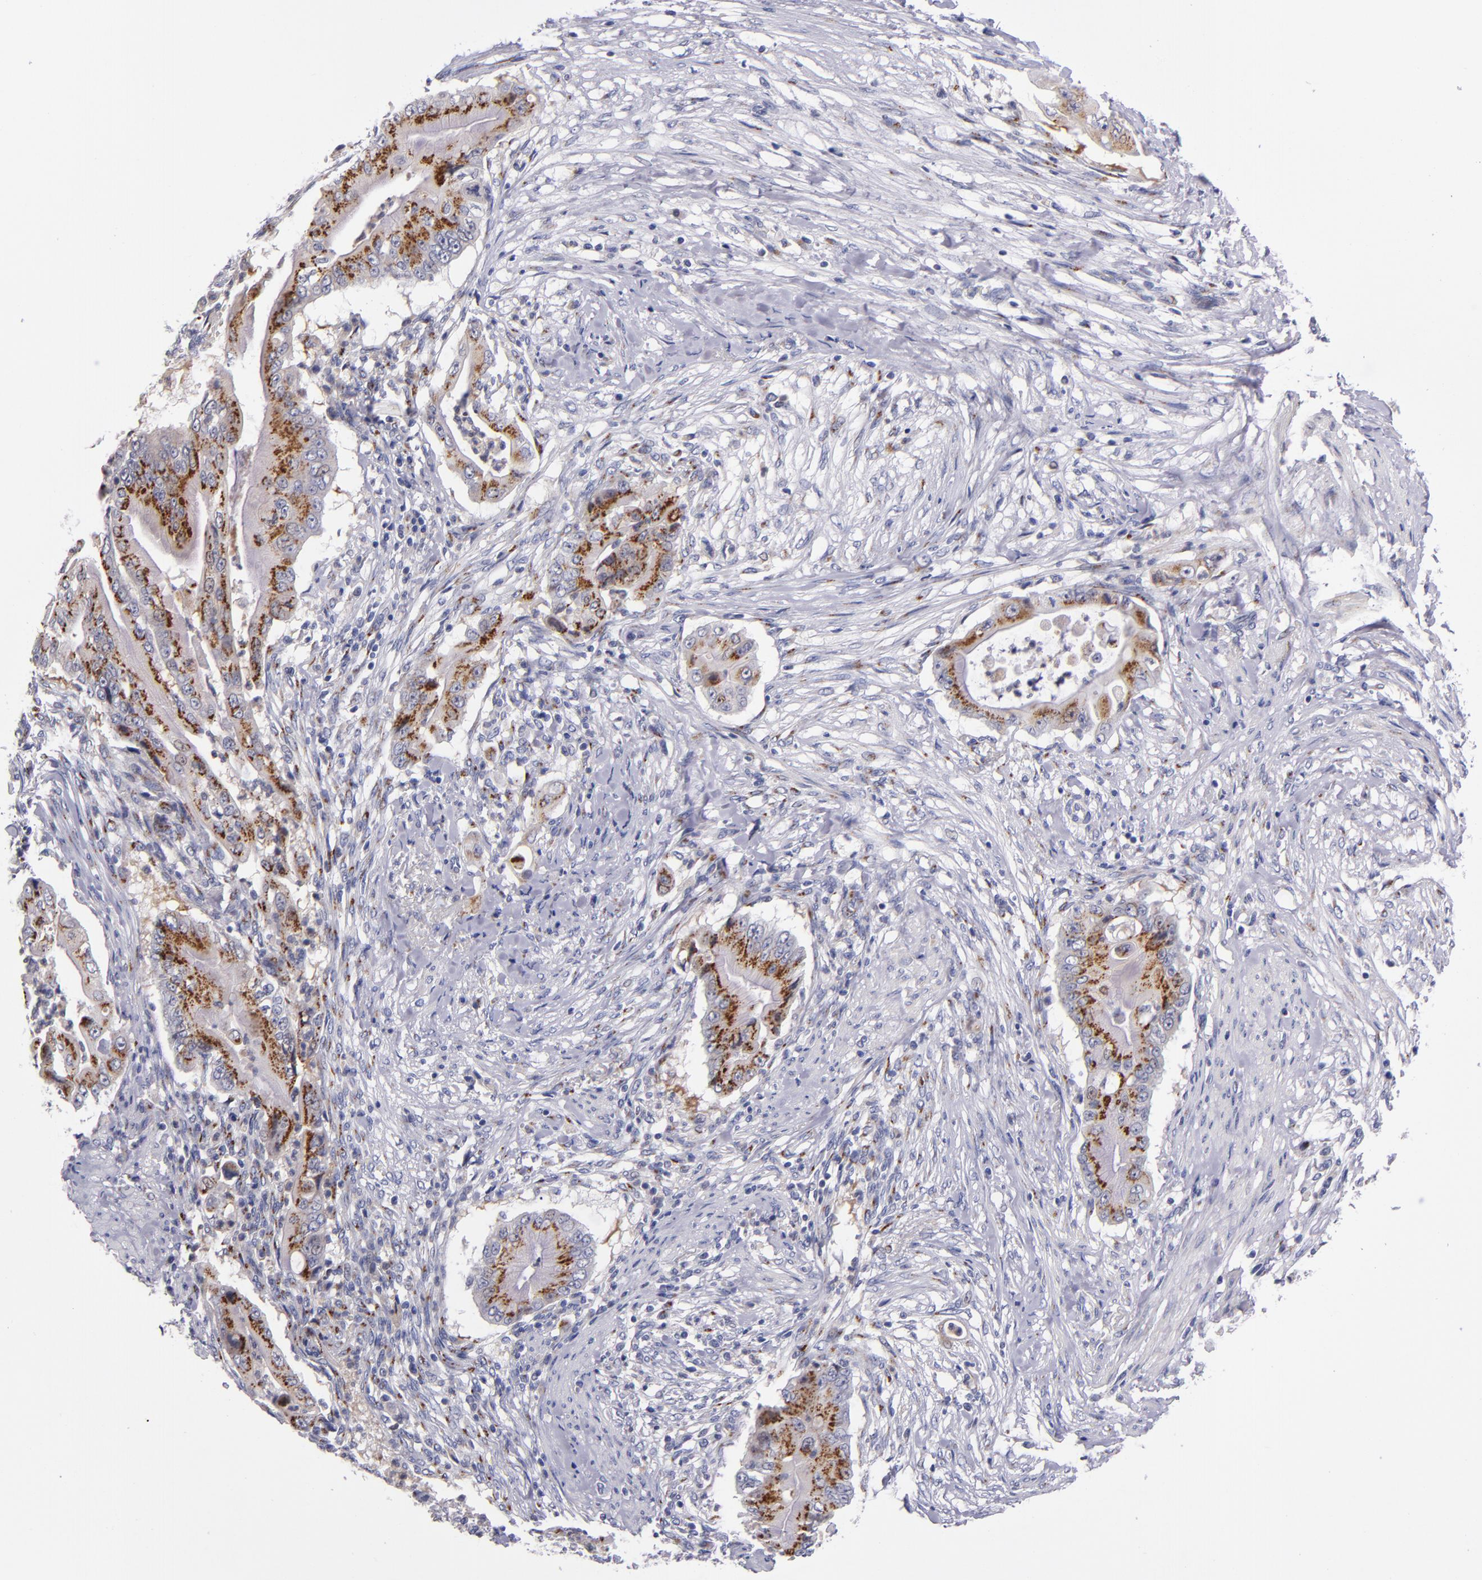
{"staining": {"intensity": "strong", "quantity": ">75%", "location": "cytoplasmic/membranous"}, "tissue": "pancreatic cancer", "cell_type": "Tumor cells", "image_type": "cancer", "snomed": [{"axis": "morphology", "description": "Adenocarcinoma, NOS"}, {"axis": "topography", "description": "Pancreas"}], "caption": "Immunohistochemical staining of human pancreatic cancer shows high levels of strong cytoplasmic/membranous positivity in about >75% of tumor cells.", "gene": "RAB41", "patient": {"sex": "male", "age": 62}}